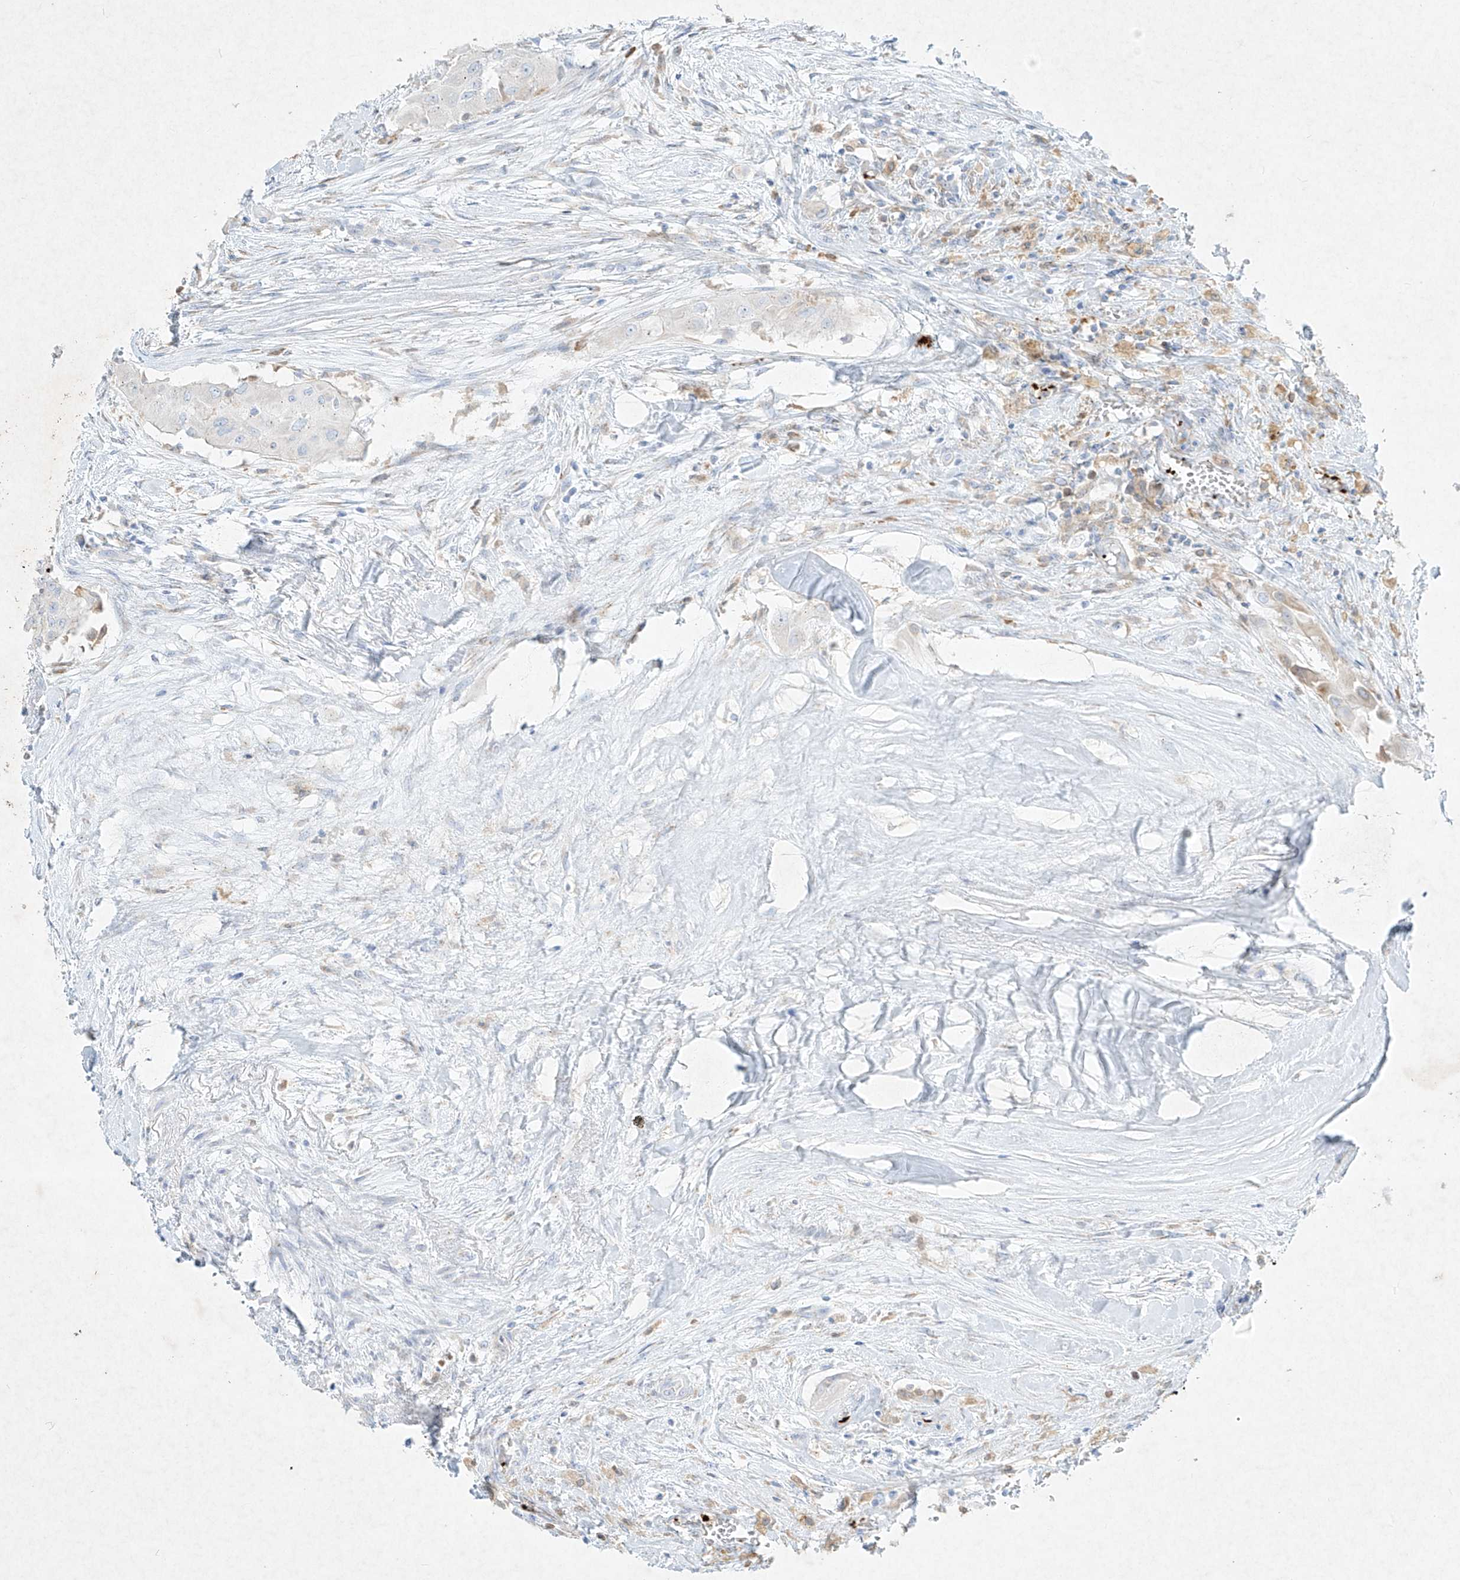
{"staining": {"intensity": "negative", "quantity": "none", "location": "none"}, "tissue": "thyroid cancer", "cell_type": "Tumor cells", "image_type": "cancer", "snomed": [{"axis": "morphology", "description": "Papillary adenocarcinoma, NOS"}, {"axis": "topography", "description": "Thyroid gland"}], "caption": "DAB immunohistochemical staining of papillary adenocarcinoma (thyroid) shows no significant staining in tumor cells. (Stains: DAB (3,3'-diaminobenzidine) immunohistochemistry (IHC) with hematoxylin counter stain, Microscopy: brightfield microscopy at high magnification).", "gene": "PLEK", "patient": {"sex": "female", "age": 59}}